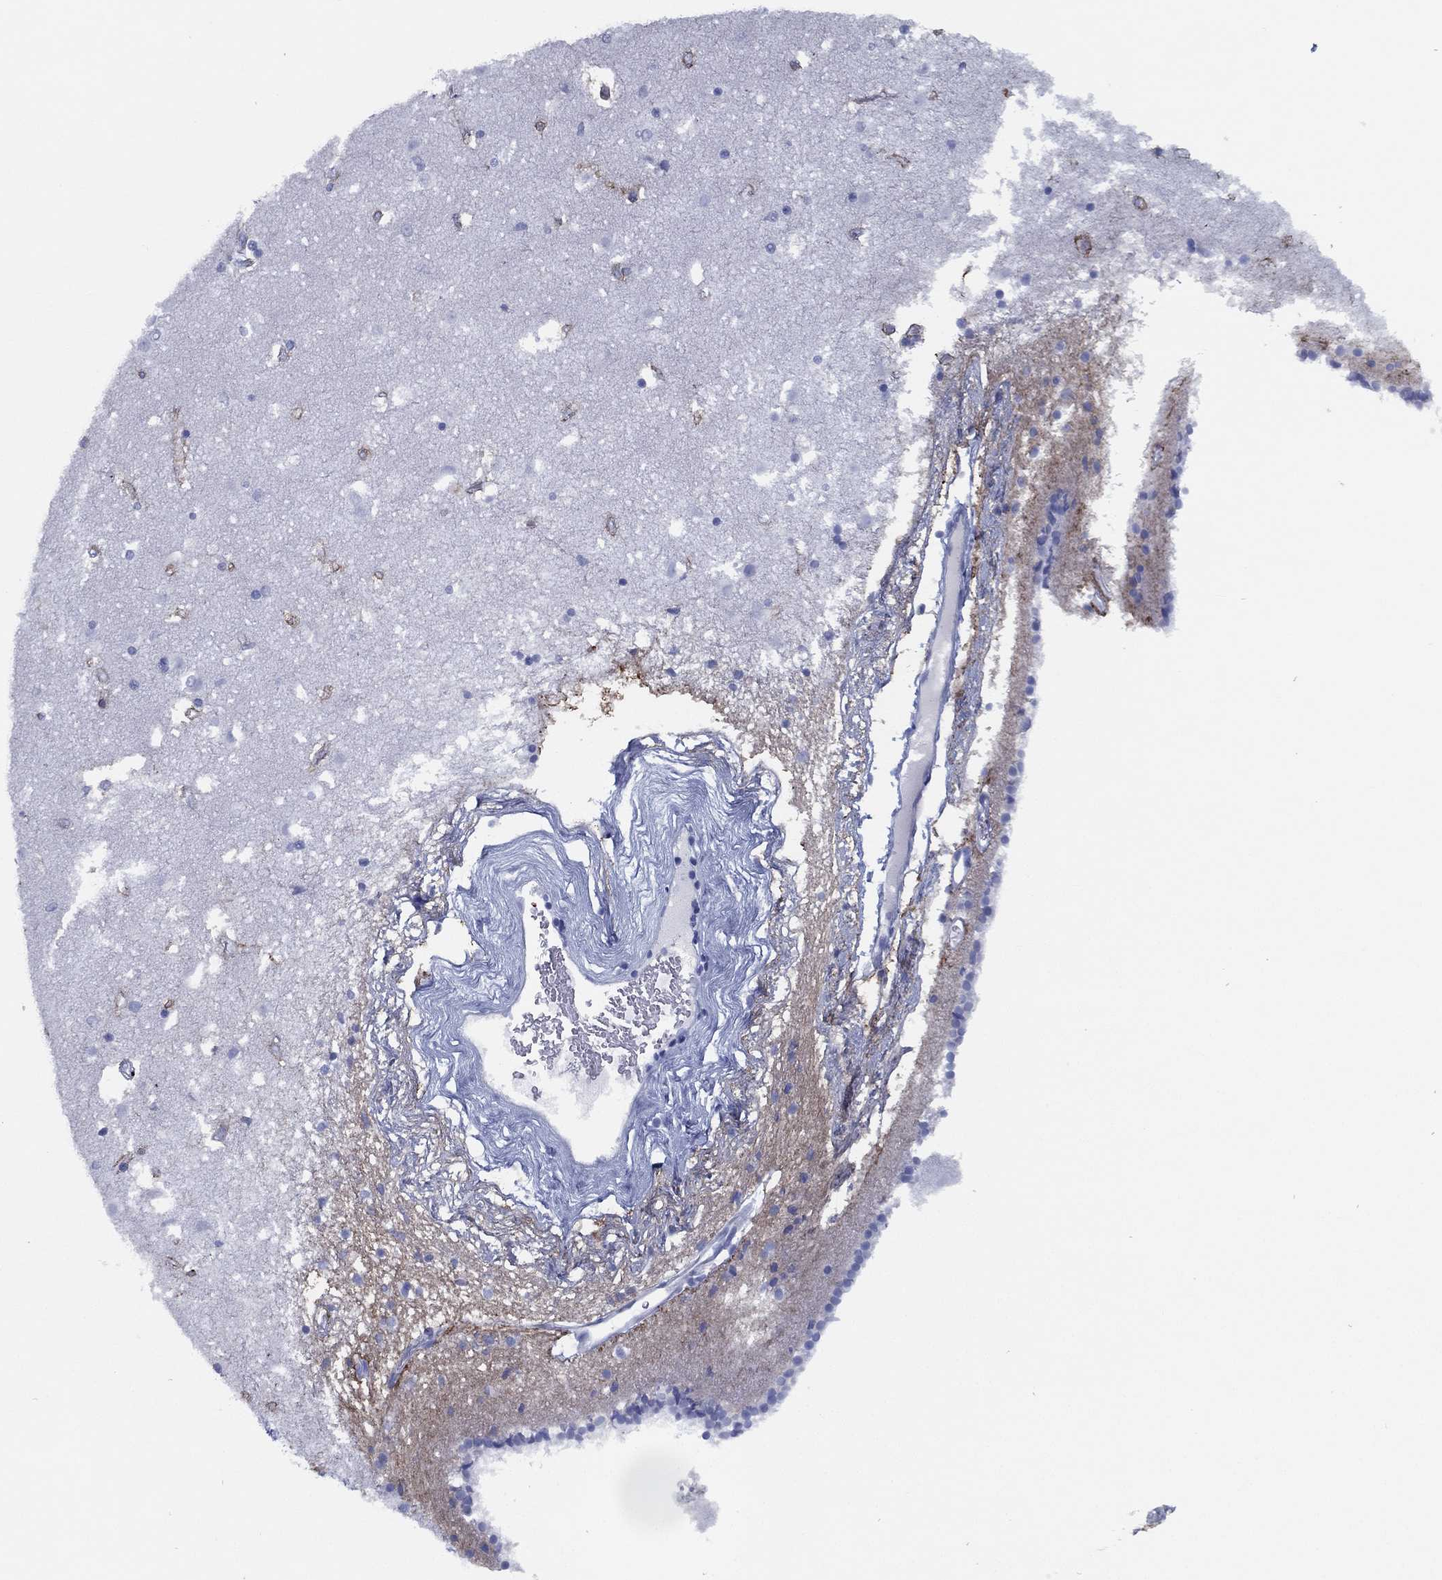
{"staining": {"intensity": "negative", "quantity": "none", "location": "none"}, "tissue": "caudate", "cell_type": "Glial cells", "image_type": "normal", "snomed": [{"axis": "morphology", "description": "Normal tissue, NOS"}, {"axis": "topography", "description": "Lateral ventricle wall"}], "caption": "Protein analysis of normal caudate shows no significant positivity in glial cells. (DAB immunohistochemistry (IHC) with hematoxylin counter stain).", "gene": "TMEM252", "patient": {"sex": "female", "age": 71}}